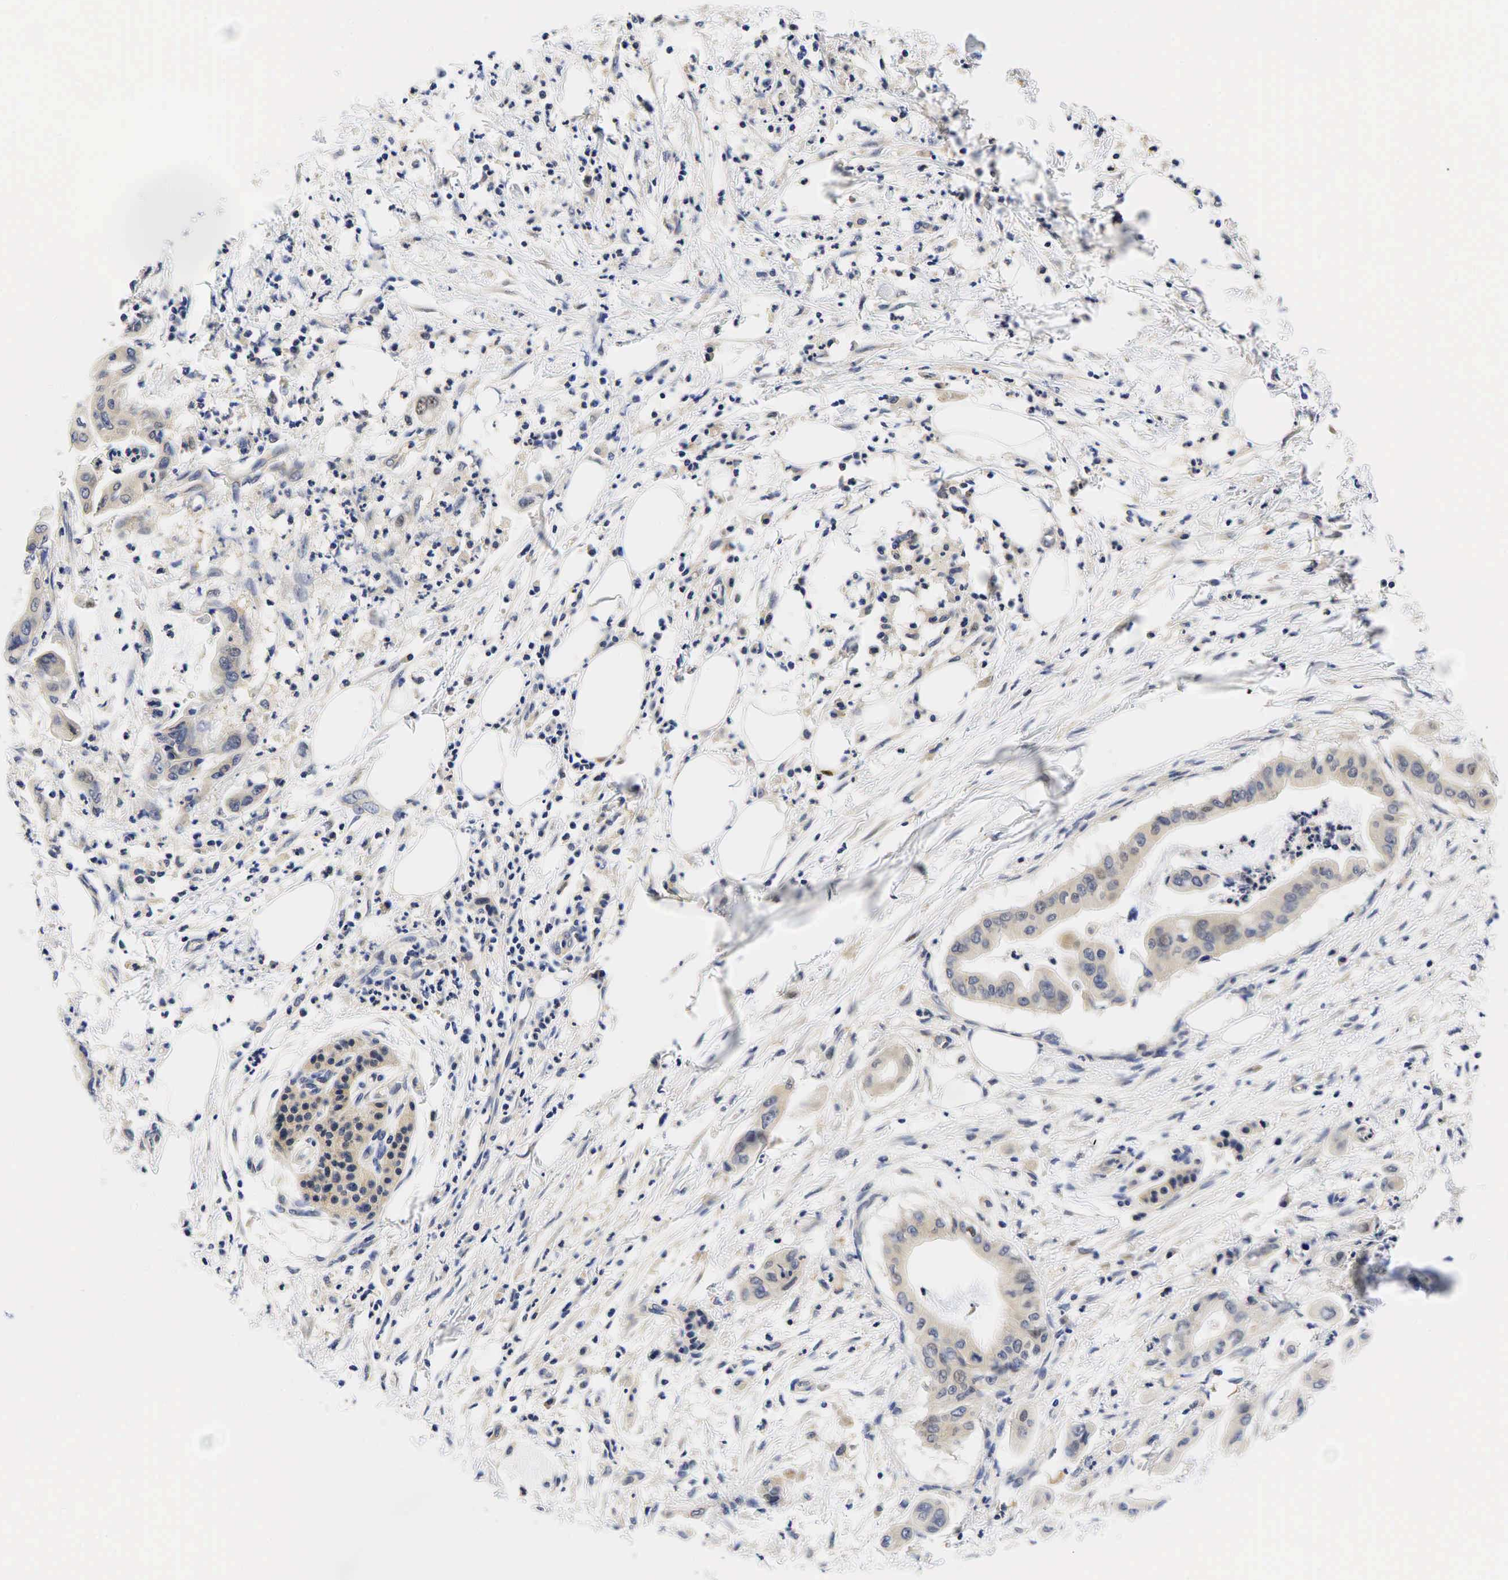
{"staining": {"intensity": "negative", "quantity": "none", "location": "none"}, "tissue": "pancreatic cancer", "cell_type": "Tumor cells", "image_type": "cancer", "snomed": [{"axis": "morphology", "description": "Adenocarcinoma, NOS"}, {"axis": "topography", "description": "Pancreas"}], "caption": "DAB immunohistochemical staining of human pancreatic cancer (adenocarcinoma) displays no significant staining in tumor cells.", "gene": "CCND1", "patient": {"sex": "male", "age": 58}}